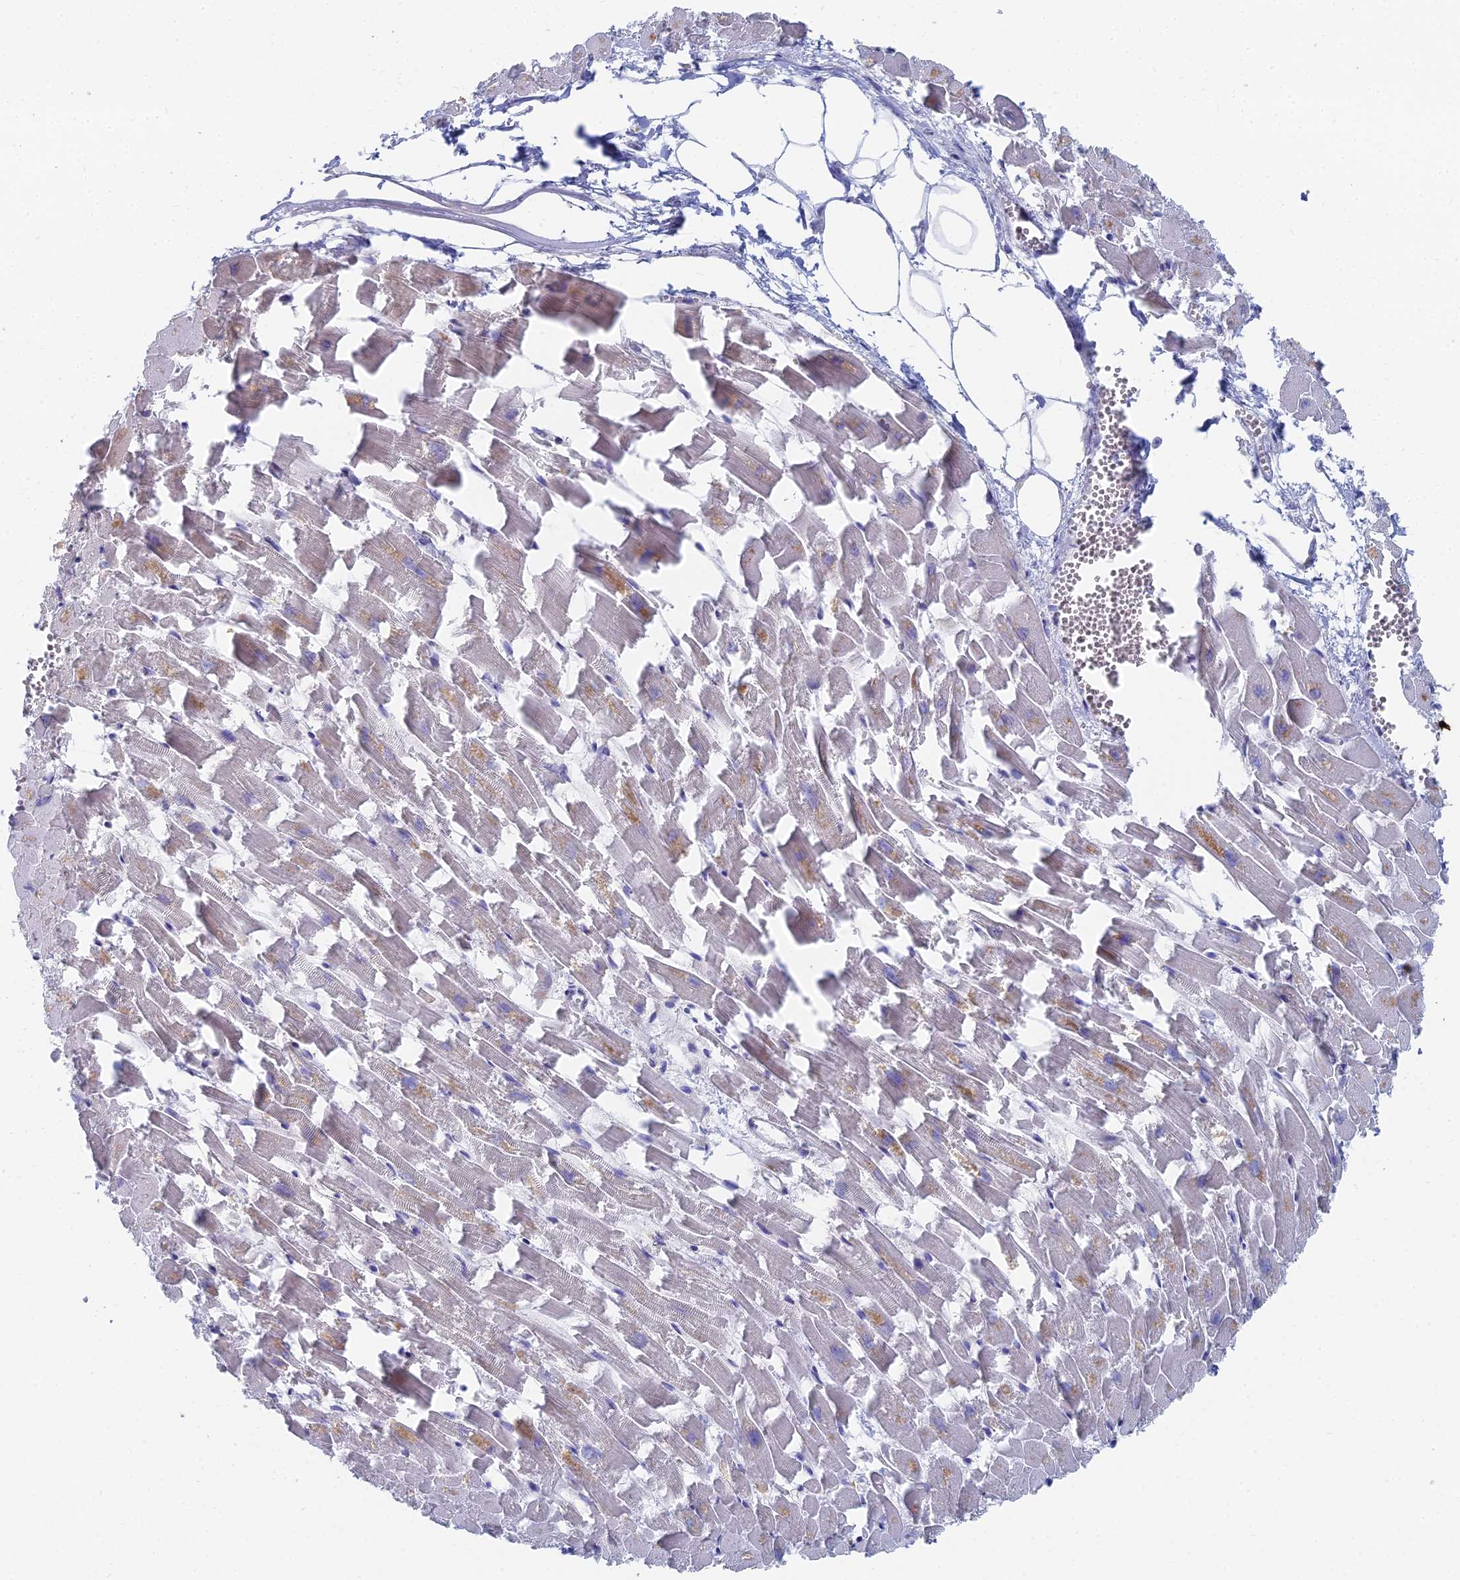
{"staining": {"intensity": "moderate", "quantity": "<25%", "location": "cytoplasmic/membranous"}, "tissue": "heart muscle", "cell_type": "Cardiomyocytes", "image_type": "normal", "snomed": [{"axis": "morphology", "description": "Normal tissue, NOS"}, {"axis": "topography", "description": "Heart"}], "caption": "Immunohistochemical staining of unremarkable heart muscle shows low levels of moderate cytoplasmic/membranous staining in approximately <25% of cardiomyocytes. (Brightfield microscopy of DAB IHC at high magnification).", "gene": "TNNT3", "patient": {"sex": "female", "age": 64}}